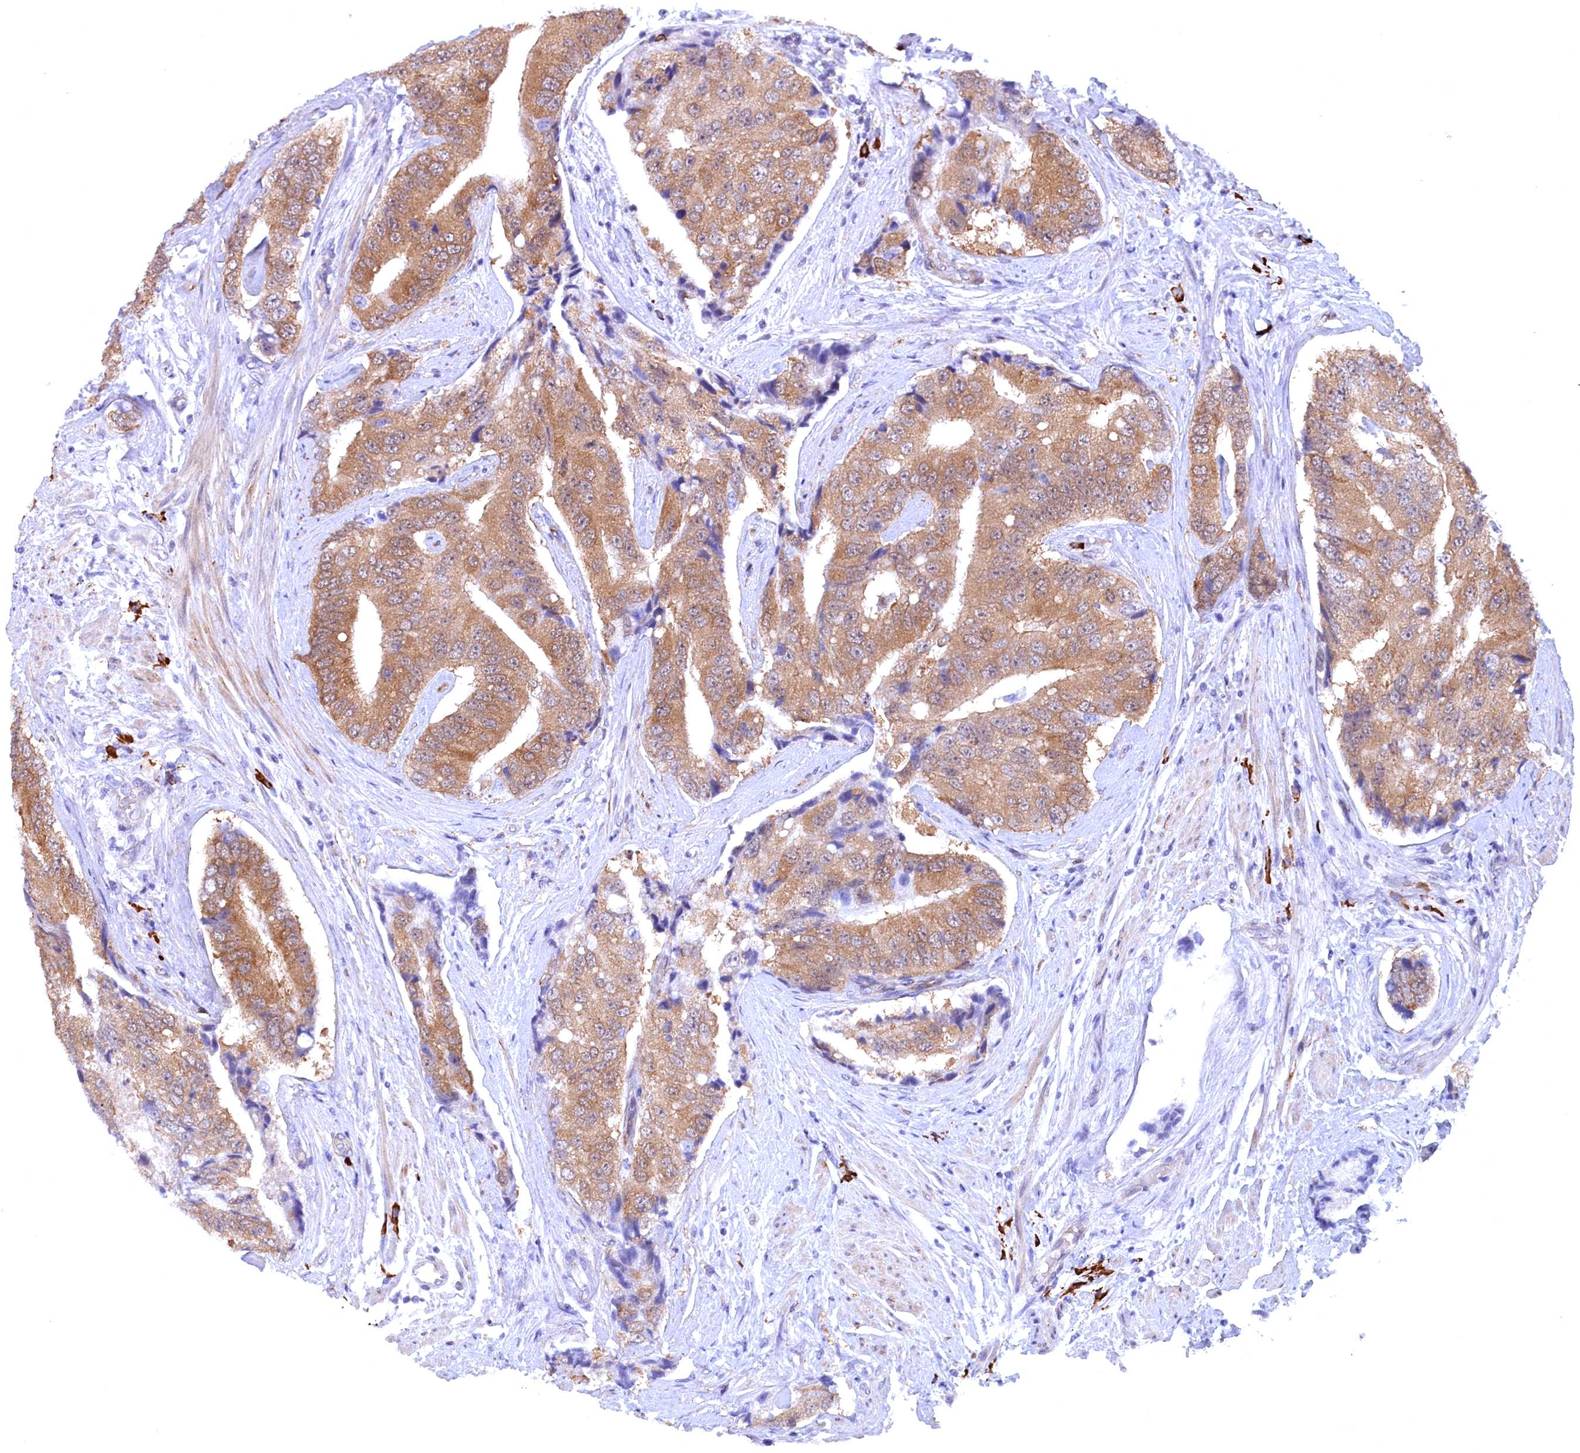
{"staining": {"intensity": "moderate", "quantity": ">75%", "location": "cytoplasmic/membranous"}, "tissue": "prostate cancer", "cell_type": "Tumor cells", "image_type": "cancer", "snomed": [{"axis": "morphology", "description": "Adenocarcinoma, High grade"}, {"axis": "topography", "description": "Prostate"}], "caption": "Protein staining by IHC exhibits moderate cytoplasmic/membranous staining in about >75% of tumor cells in prostate cancer (adenocarcinoma (high-grade)).", "gene": "JPT2", "patient": {"sex": "male", "age": 70}}